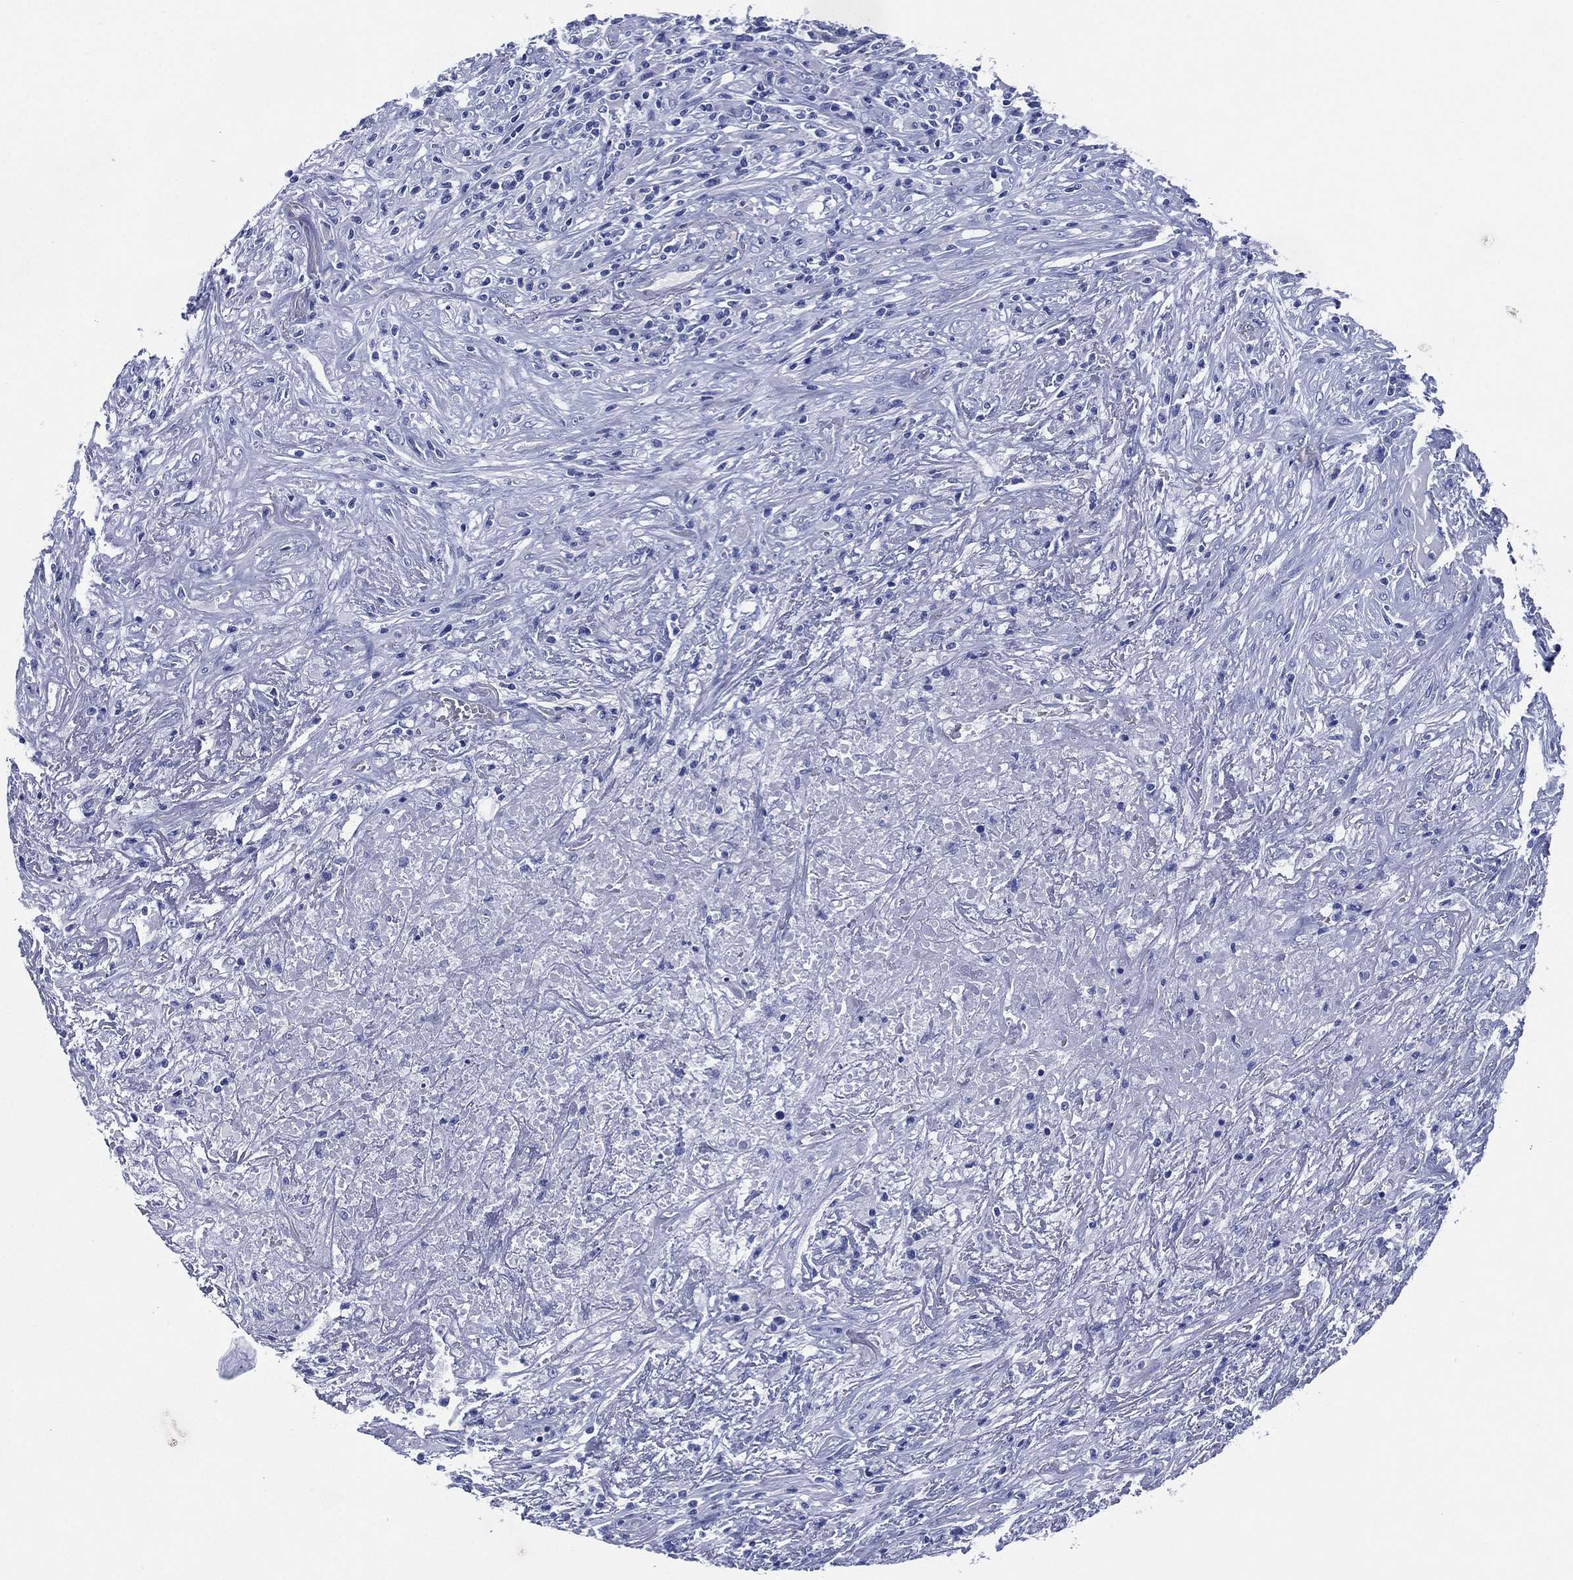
{"staining": {"intensity": "negative", "quantity": "none", "location": "none"}, "tissue": "lymphoma", "cell_type": "Tumor cells", "image_type": "cancer", "snomed": [{"axis": "morphology", "description": "Malignant lymphoma, non-Hodgkin's type, High grade"}, {"axis": "topography", "description": "Lung"}], "caption": "The photomicrograph shows no staining of tumor cells in lymphoma.", "gene": "SIGLECL1", "patient": {"sex": "male", "age": 79}}